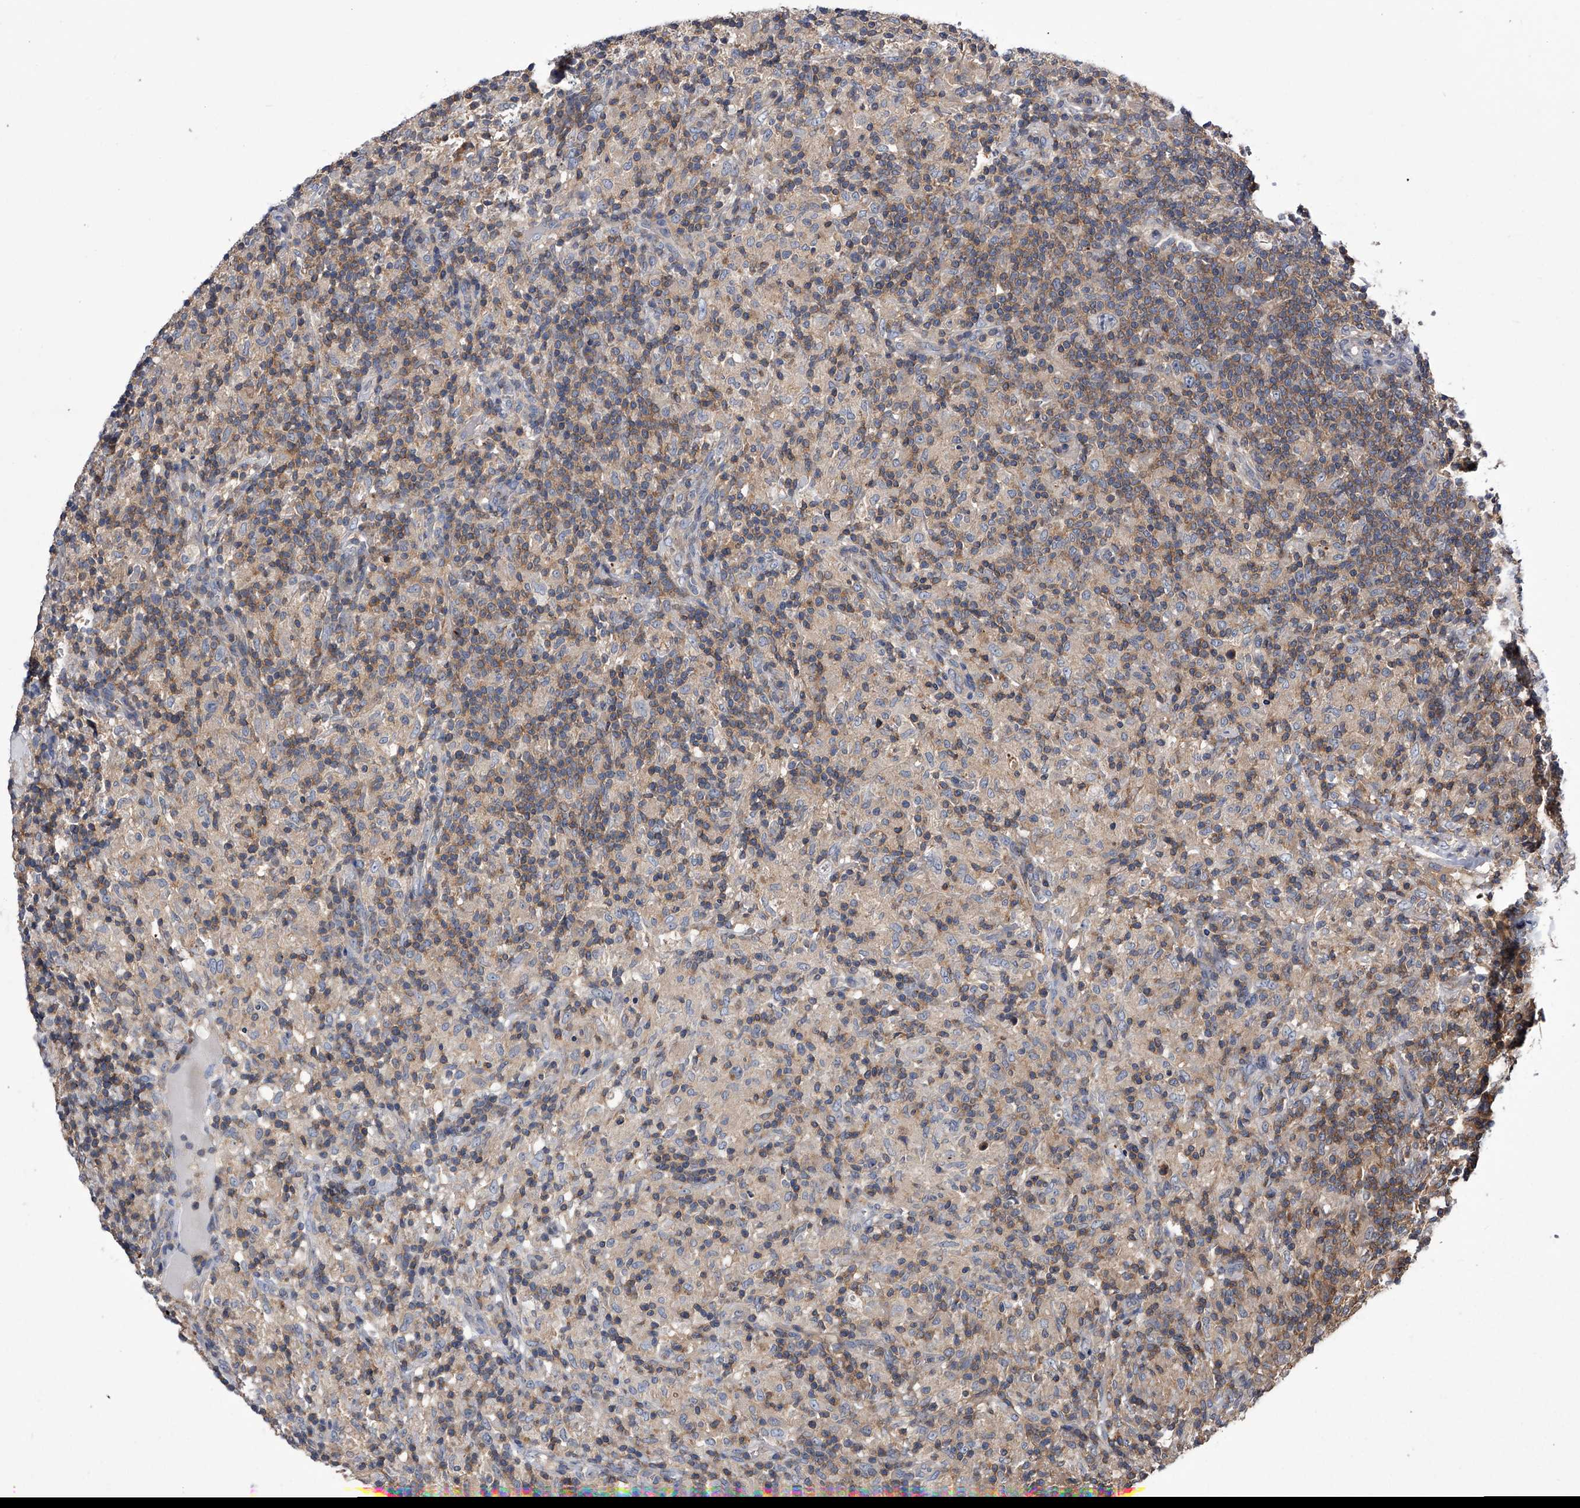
{"staining": {"intensity": "negative", "quantity": "none", "location": "none"}, "tissue": "lymphoma", "cell_type": "Tumor cells", "image_type": "cancer", "snomed": [{"axis": "morphology", "description": "Hodgkin's disease, NOS"}, {"axis": "topography", "description": "Lymph node"}], "caption": "A high-resolution histopathology image shows immunohistochemistry (IHC) staining of Hodgkin's disease, which displays no significant staining in tumor cells.", "gene": "PAN3", "patient": {"sex": "male", "age": 70}}